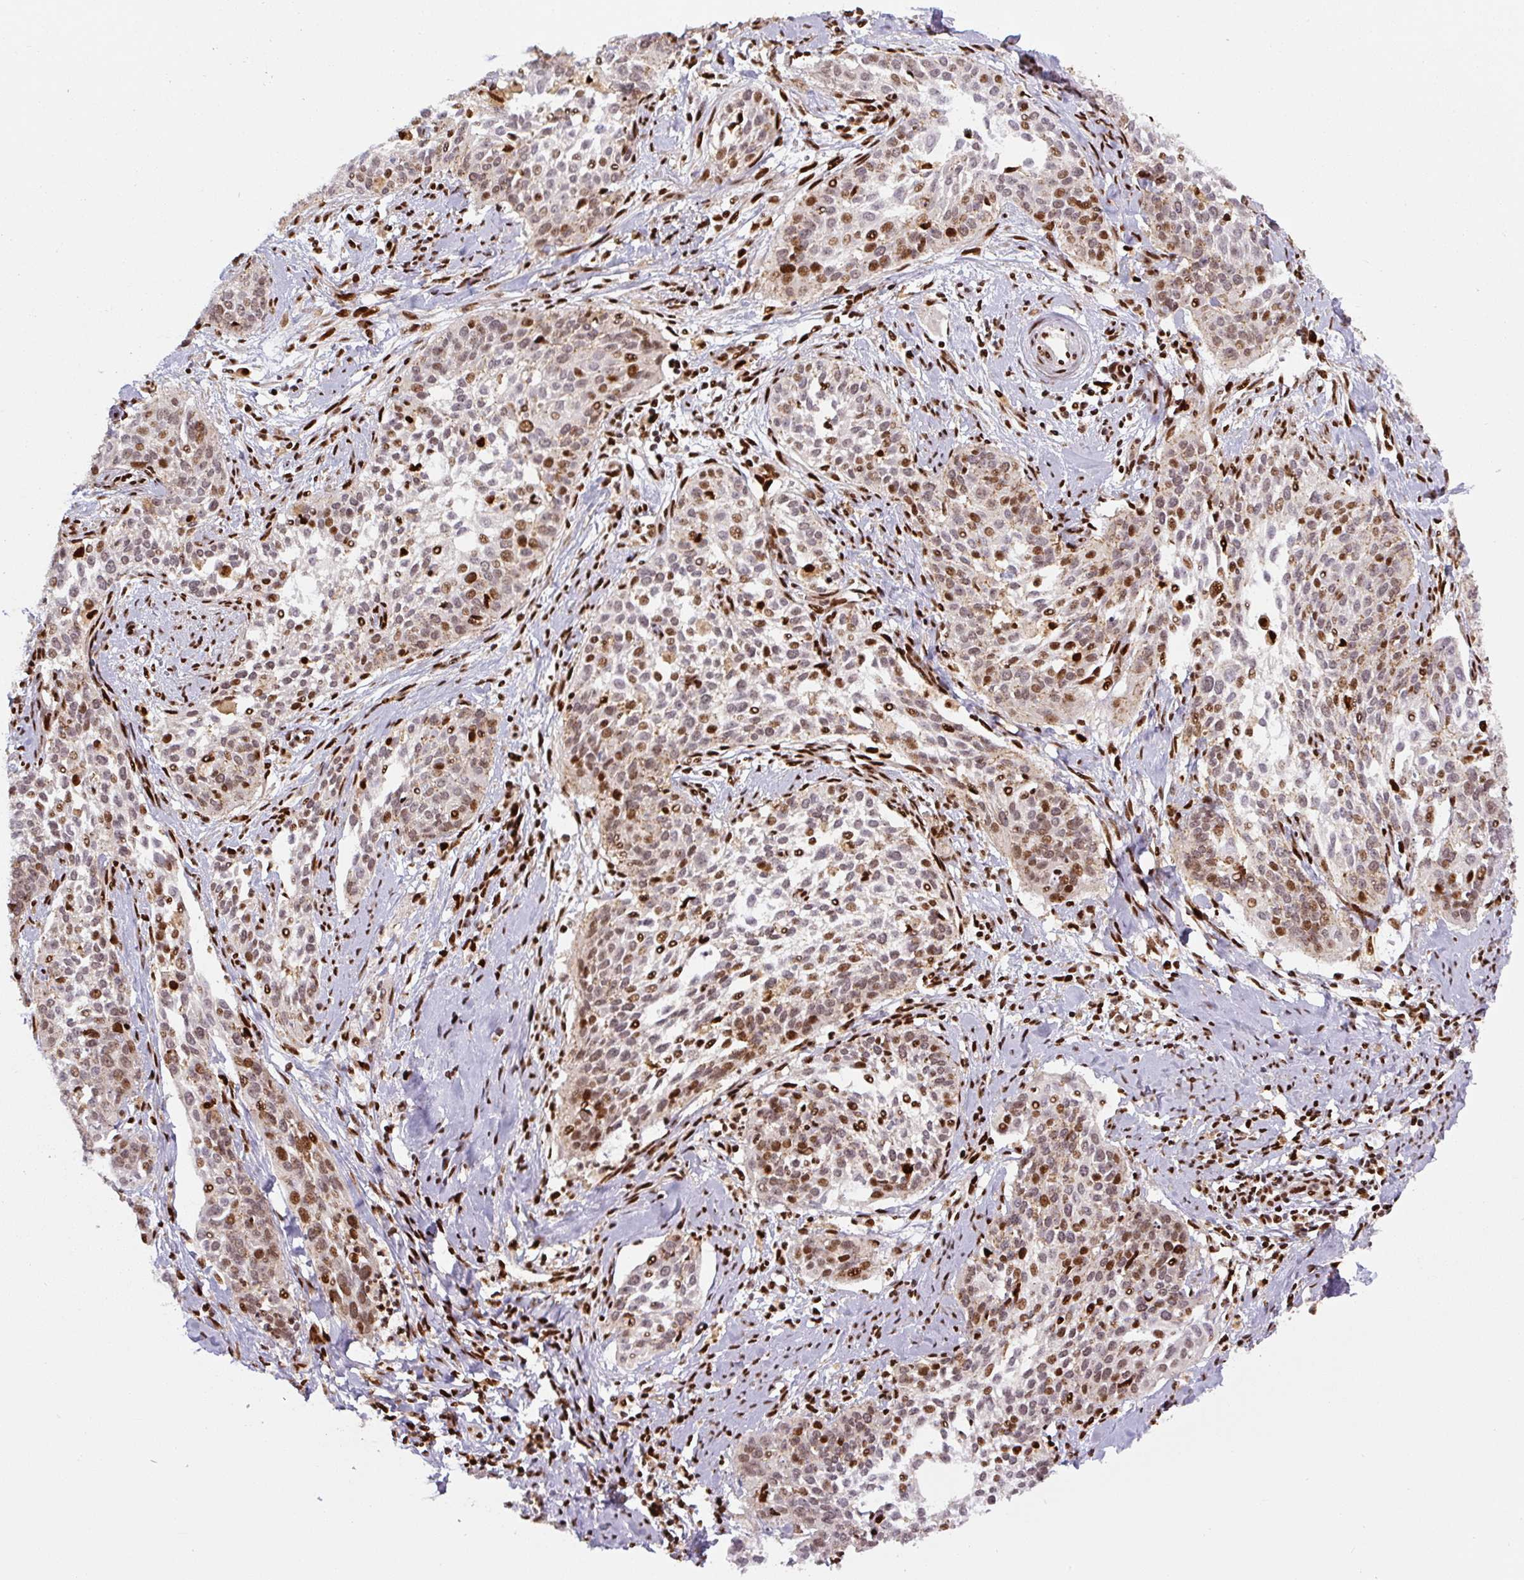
{"staining": {"intensity": "moderate", "quantity": "25%-75%", "location": "nuclear"}, "tissue": "cervical cancer", "cell_type": "Tumor cells", "image_type": "cancer", "snomed": [{"axis": "morphology", "description": "Squamous cell carcinoma, NOS"}, {"axis": "topography", "description": "Cervix"}], "caption": "Moderate nuclear staining is identified in about 25%-75% of tumor cells in cervical cancer (squamous cell carcinoma). Immunohistochemistry (ihc) stains the protein of interest in brown and the nuclei are stained blue.", "gene": "PYDC2", "patient": {"sex": "female", "age": 44}}